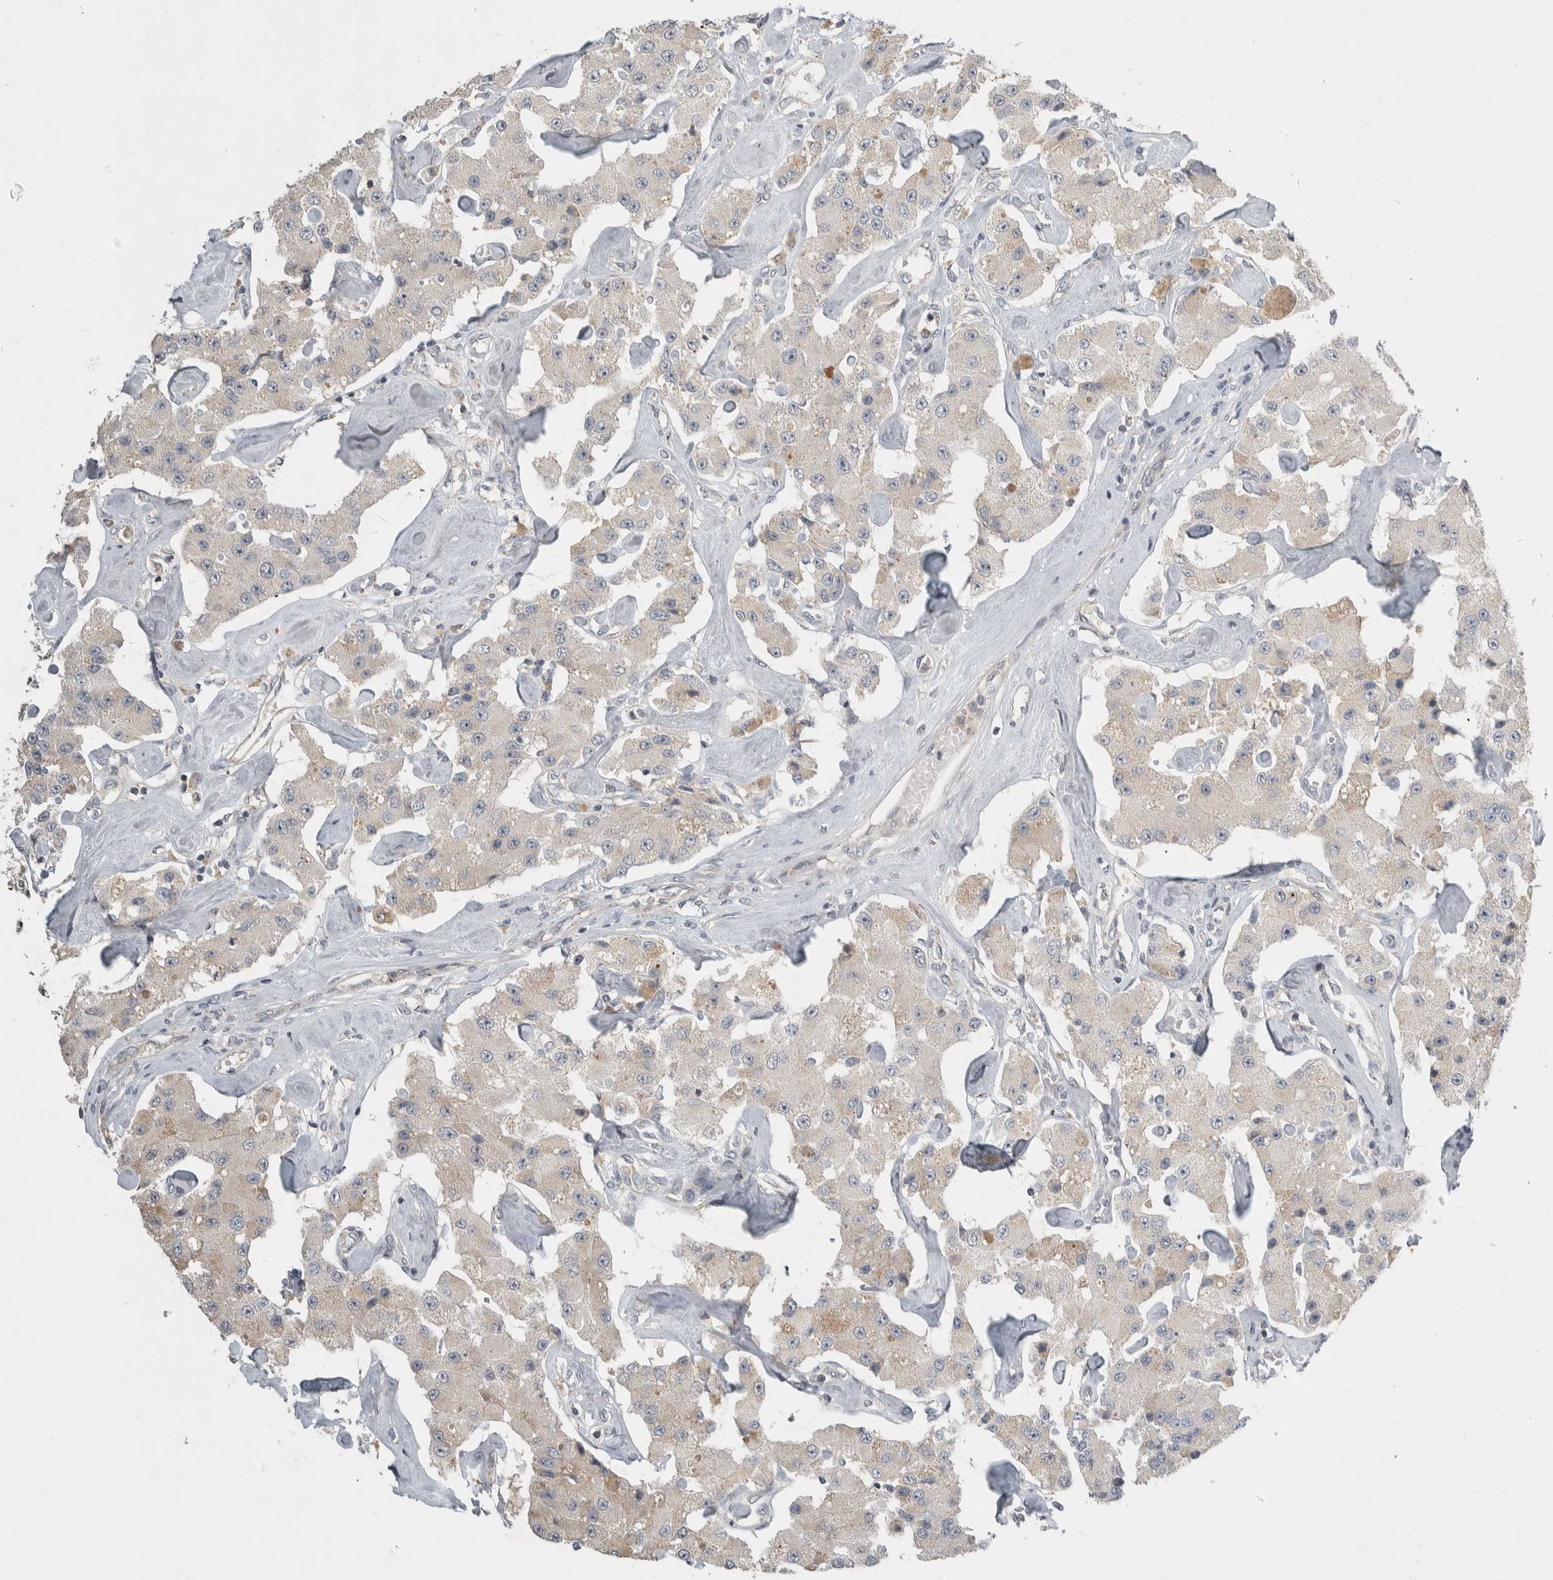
{"staining": {"intensity": "weak", "quantity": "<25%", "location": "cytoplasmic/membranous"}, "tissue": "carcinoid", "cell_type": "Tumor cells", "image_type": "cancer", "snomed": [{"axis": "morphology", "description": "Carcinoid, malignant, NOS"}, {"axis": "topography", "description": "Pancreas"}], "caption": "Immunohistochemical staining of carcinoid displays no significant positivity in tumor cells.", "gene": "EIF3H", "patient": {"sex": "male", "age": 41}}